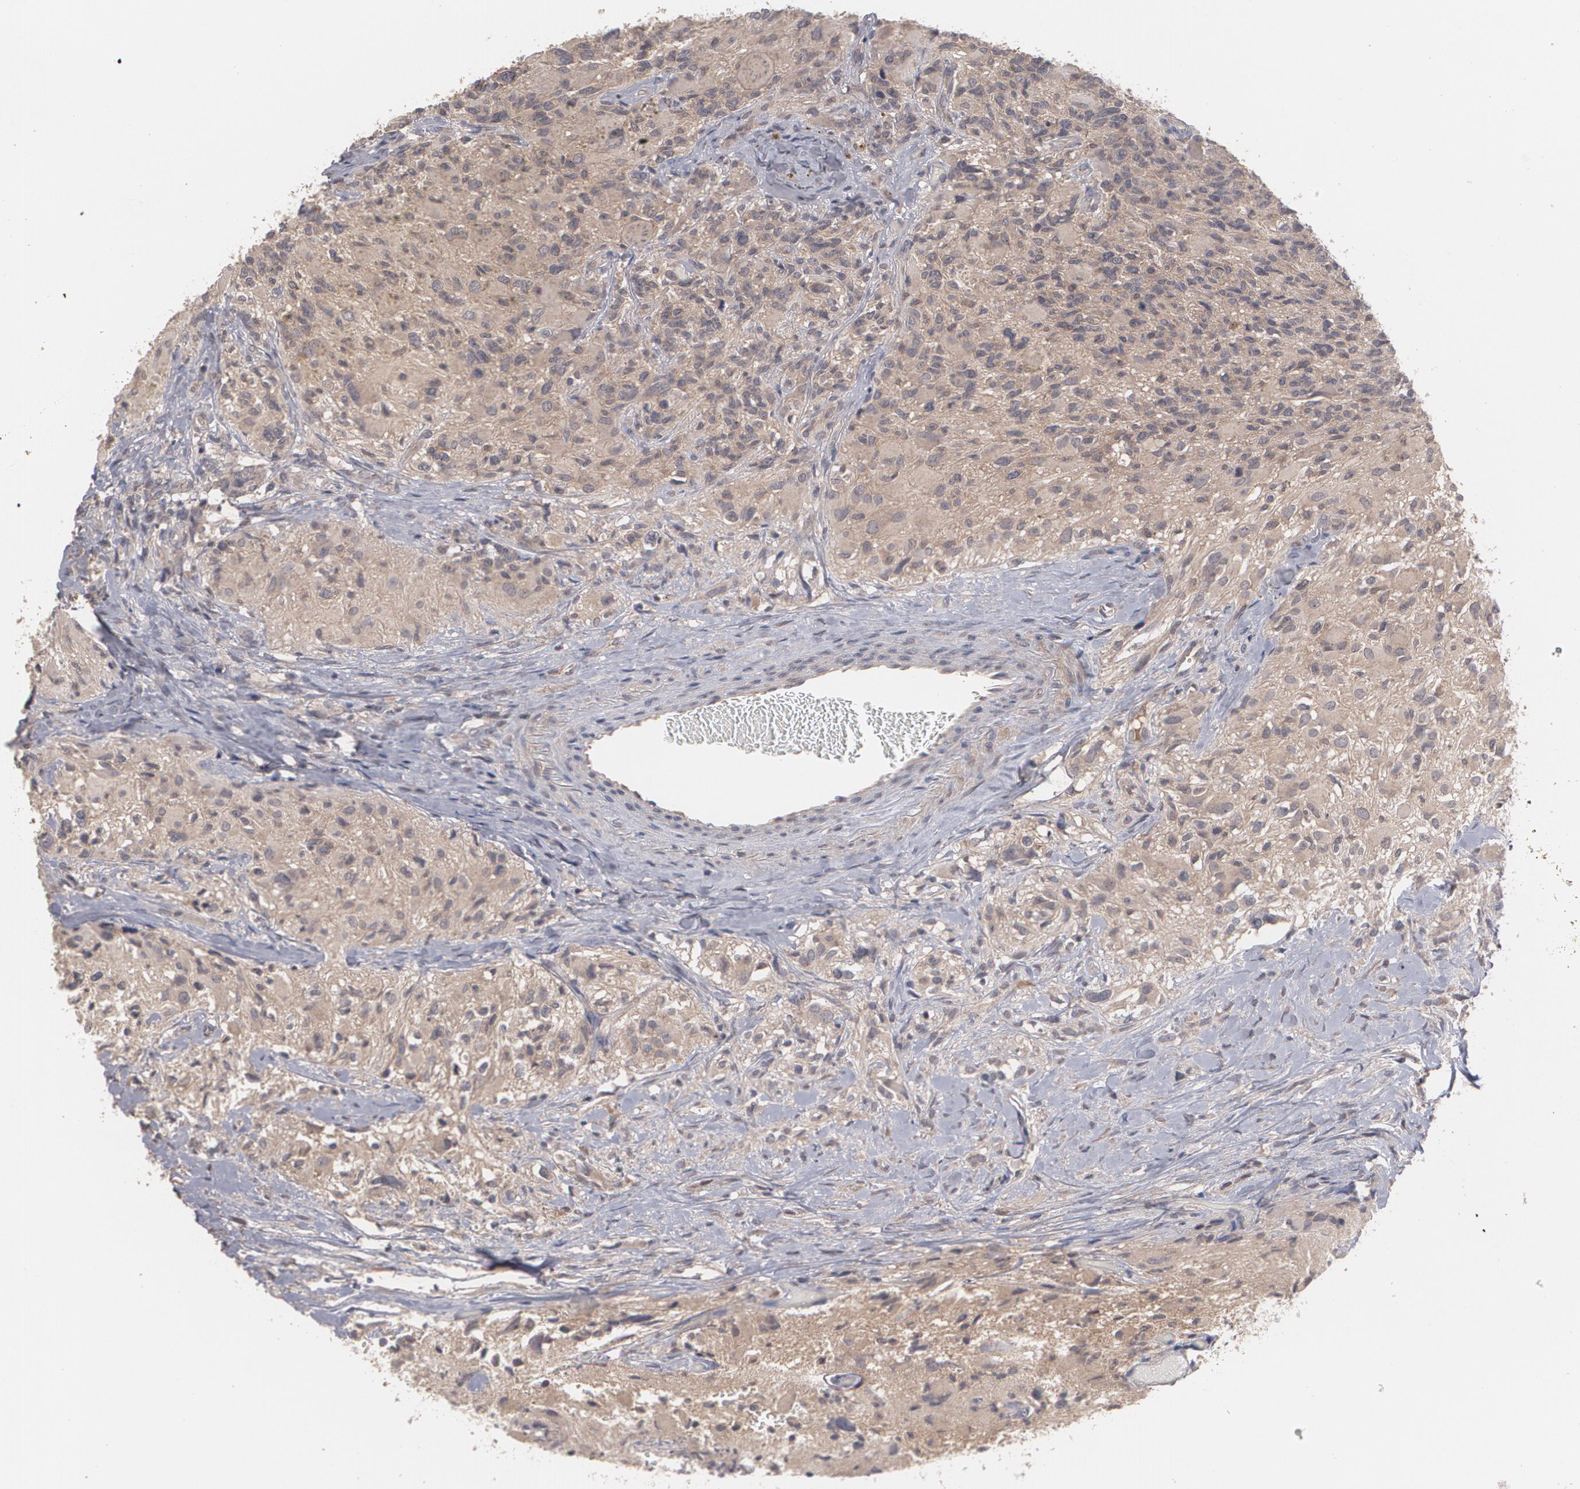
{"staining": {"intensity": "moderate", "quantity": ">75%", "location": "cytoplasmic/membranous"}, "tissue": "glioma", "cell_type": "Tumor cells", "image_type": "cancer", "snomed": [{"axis": "morphology", "description": "Glioma, malignant, High grade"}, {"axis": "topography", "description": "Brain"}], "caption": "Immunohistochemistry histopathology image of high-grade glioma (malignant) stained for a protein (brown), which reveals medium levels of moderate cytoplasmic/membranous staining in about >75% of tumor cells.", "gene": "ARF6", "patient": {"sex": "male", "age": 69}}